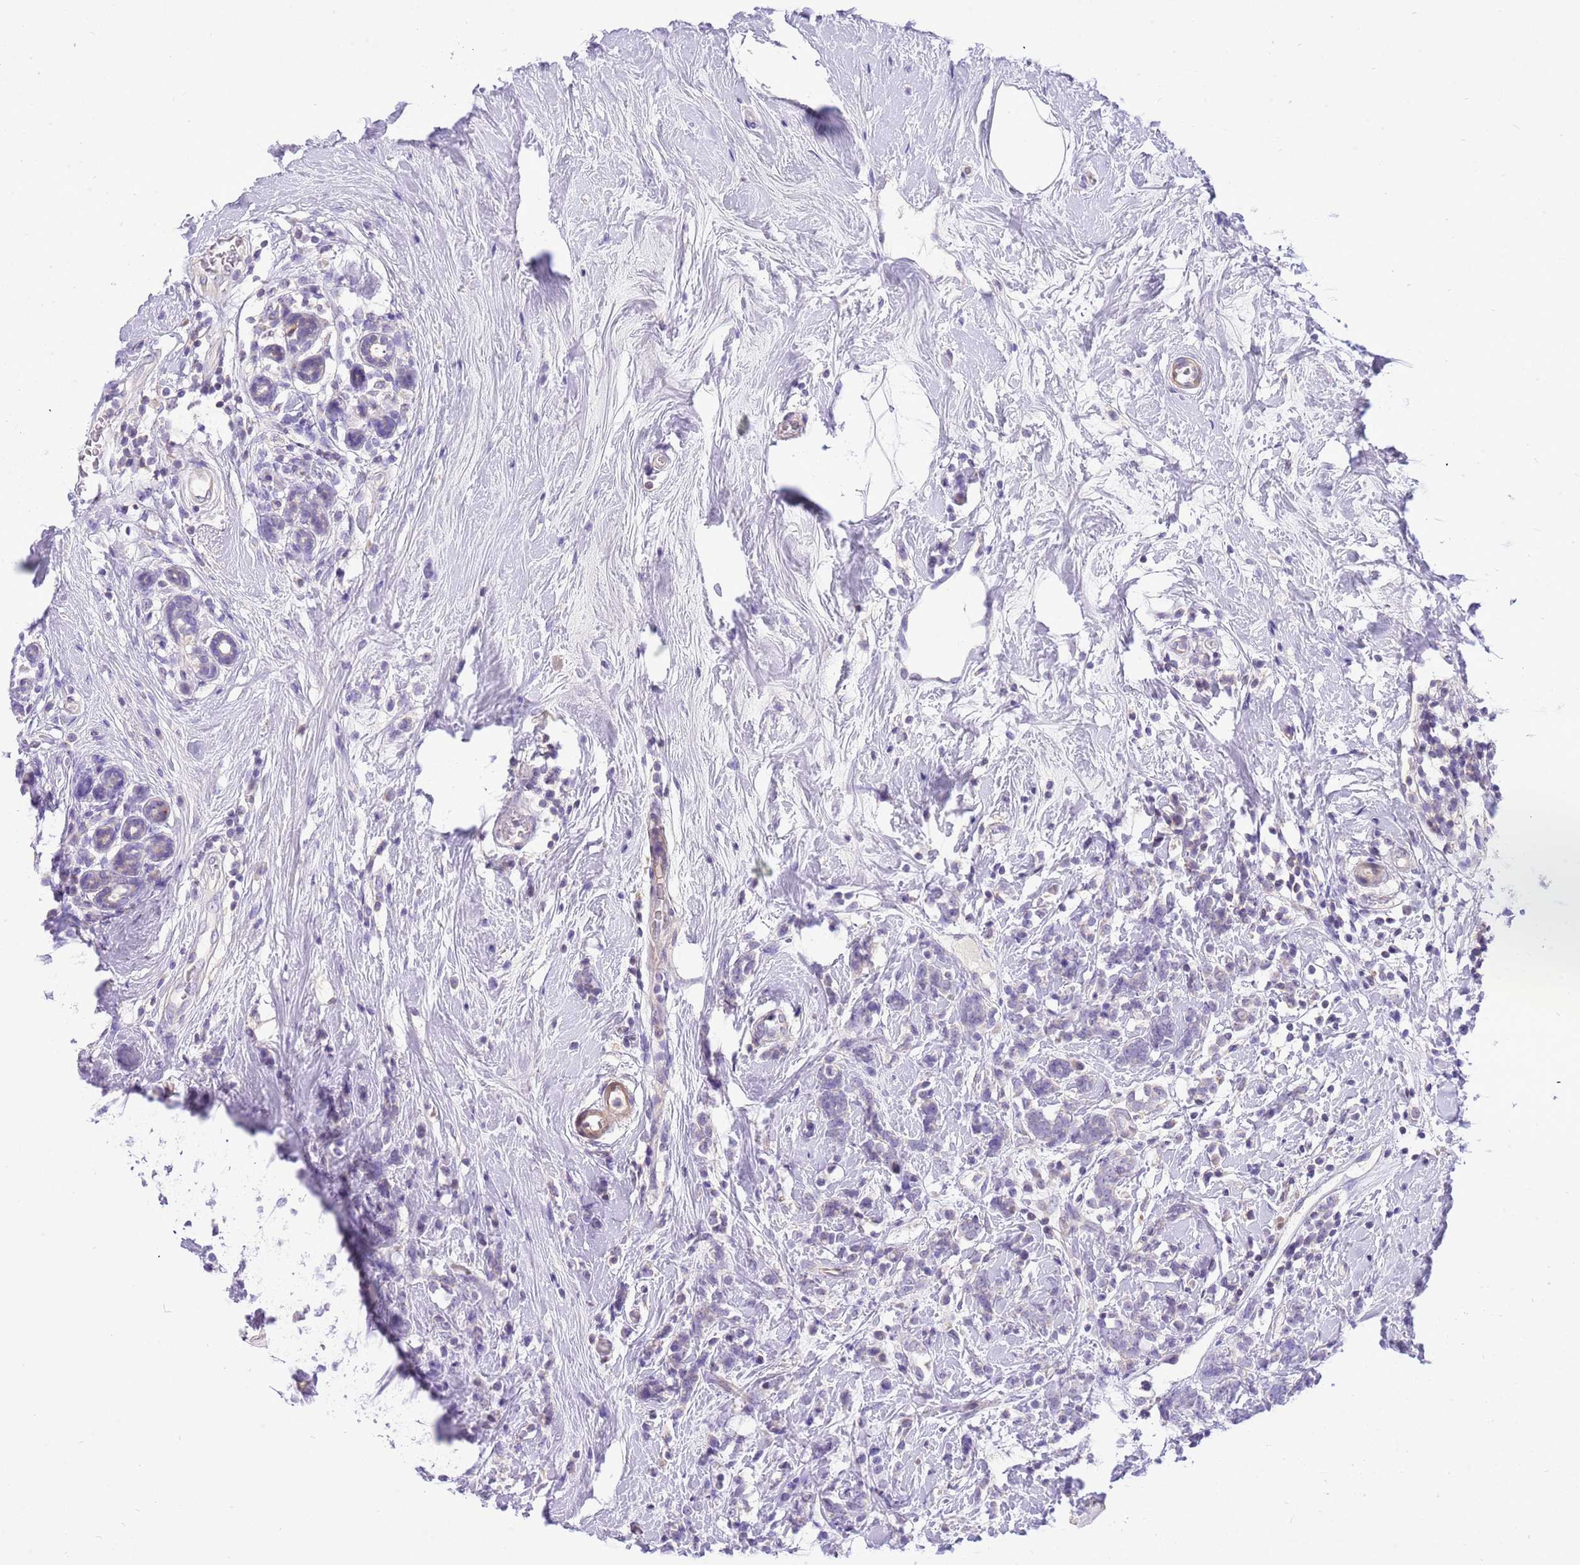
{"staining": {"intensity": "negative", "quantity": "none", "location": "none"}, "tissue": "breast cancer", "cell_type": "Tumor cells", "image_type": "cancer", "snomed": [{"axis": "morphology", "description": "Lobular carcinoma"}, {"axis": "topography", "description": "Breast"}], "caption": "Immunohistochemical staining of human breast cancer (lobular carcinoma) shows no significant positivity in tumor cells.", "gene": "GLCE", "patient": {"sex": "female", "age": 58}}